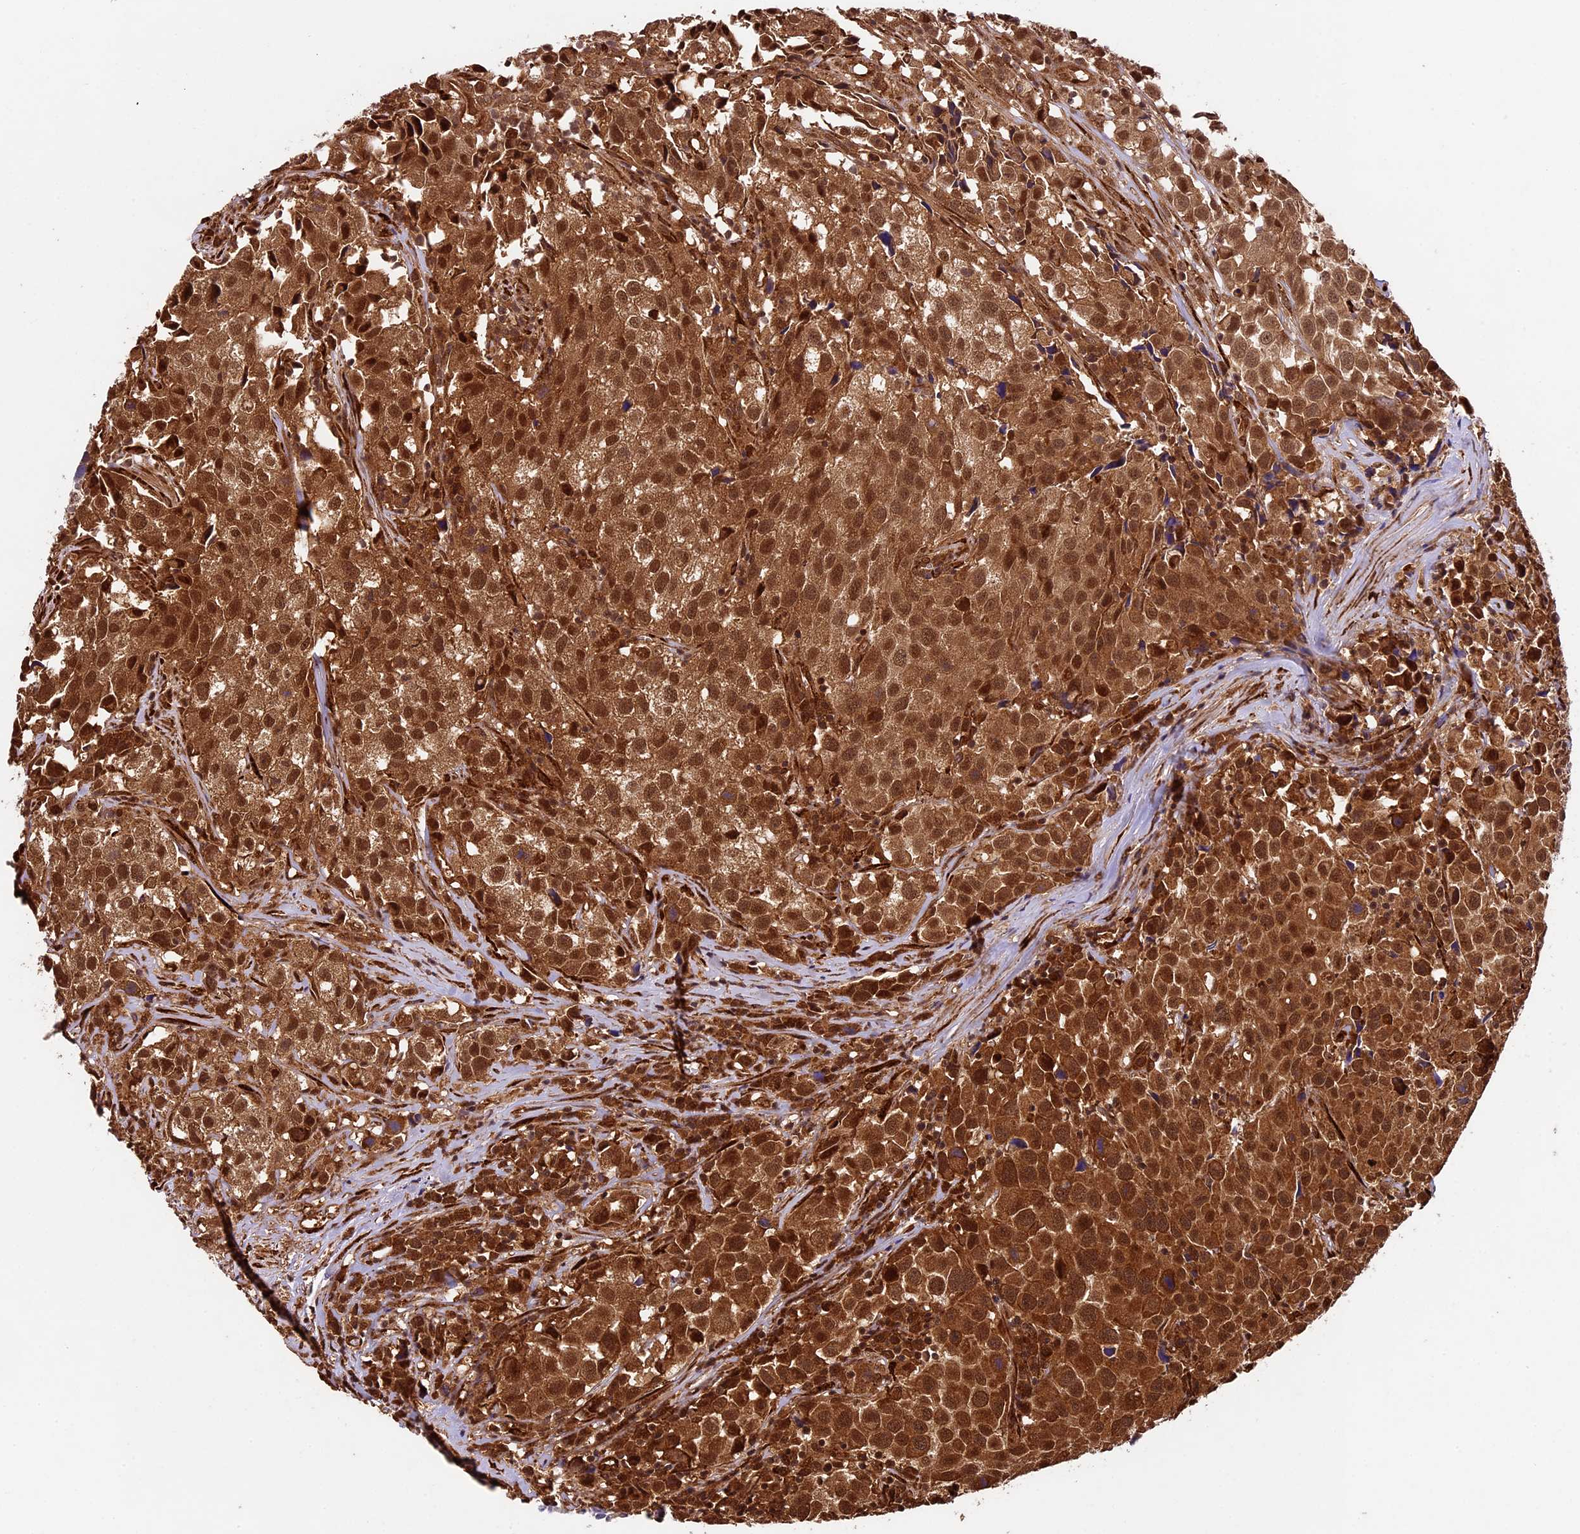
{"staining": {"intensity": "strong", "quantity": ">75%", "location": "cytoplasmic/membranous,nuclear"}, "tissue": "urothelial cancer", "cell_type": "Tumor cells", "image_type": "cancer", "snomed": [{"axis": "morphology", "description": "Urothelial carcinoma, High grade"}, {"axis": "topography", "description": "Urinary bladder"}], "caption": "DAB (3,3'-diaminobenzidine) immunohistochemical staining of urothelial cancer shows strong cytoplasmic/membranous and nuclear protein expression in about >75% of tumor cells.", "gene": "LSM7", "patient": {"sex": "female", "age": 75}}